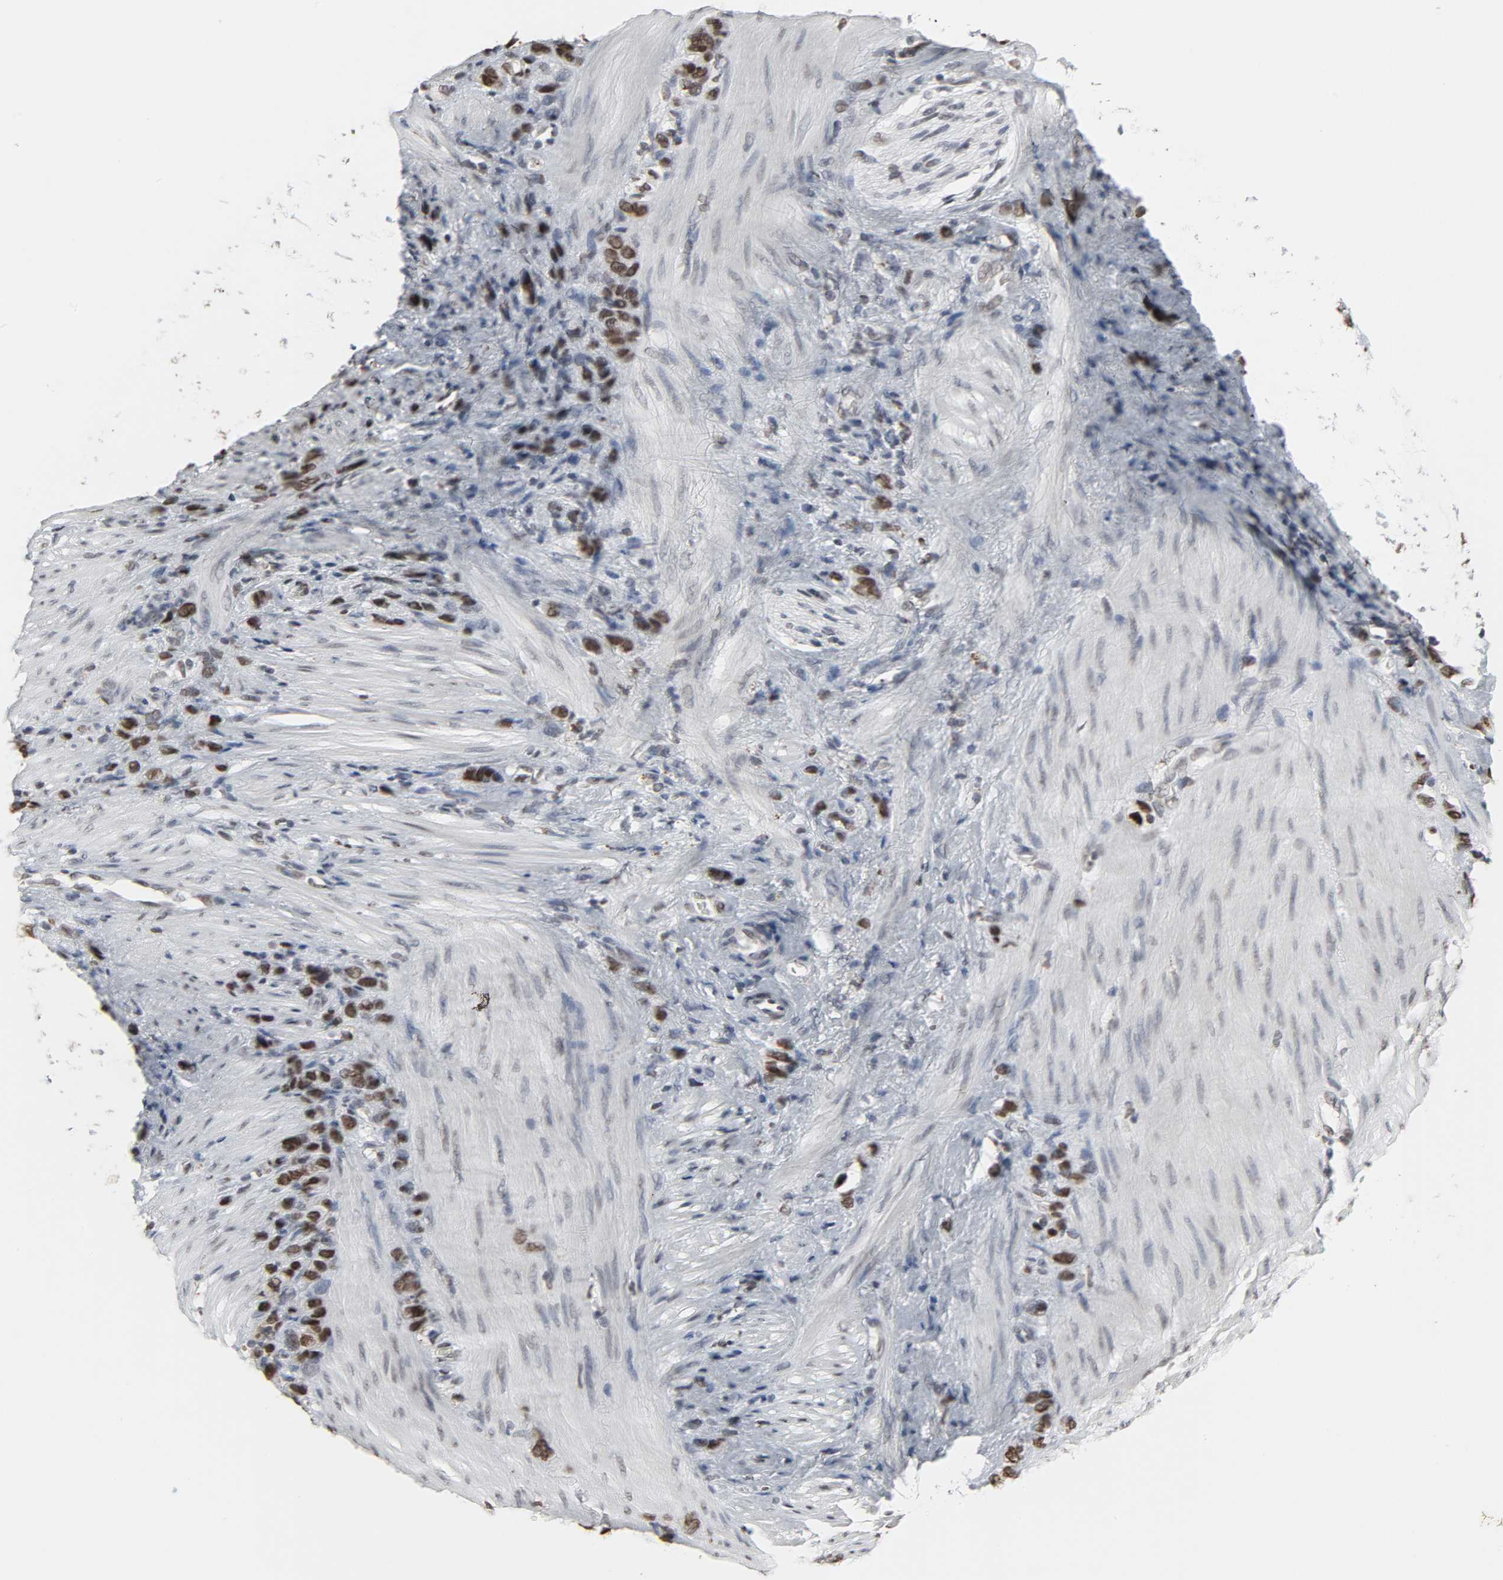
{"staining": {"intensity": "moderate", "quantity": ">75%", "location": "nuclear"}, "tissue": "stomach cancer", "cell_type": "Tumor cells", "image_type": "cancer", "snomed": [{"axis": "morphology", "description": "Normal tissue, NOS"}, {"axis": "morphology", "description": "Adenocarcinoma, NOS"}, {"axis": "morphology", "description": "Adenocarcinoma, High grade"}, {"axis": "topography", "description": "Stomach, upper"}, {"axis": "topography", "description": "Stomach"}], "caption": "Brown immunohistochemical staining in human stomach cancer (adenocarcinoma) exhibits moderate nuclear expression in approximately >75% of tumor cells. The protein is stained brown, and the nuclei are stained in blue (DAB IHC with brightfield microscopy, high magnification).", "gene": "DAZAP1", "patient": {"sex": "female", "age": 65}}